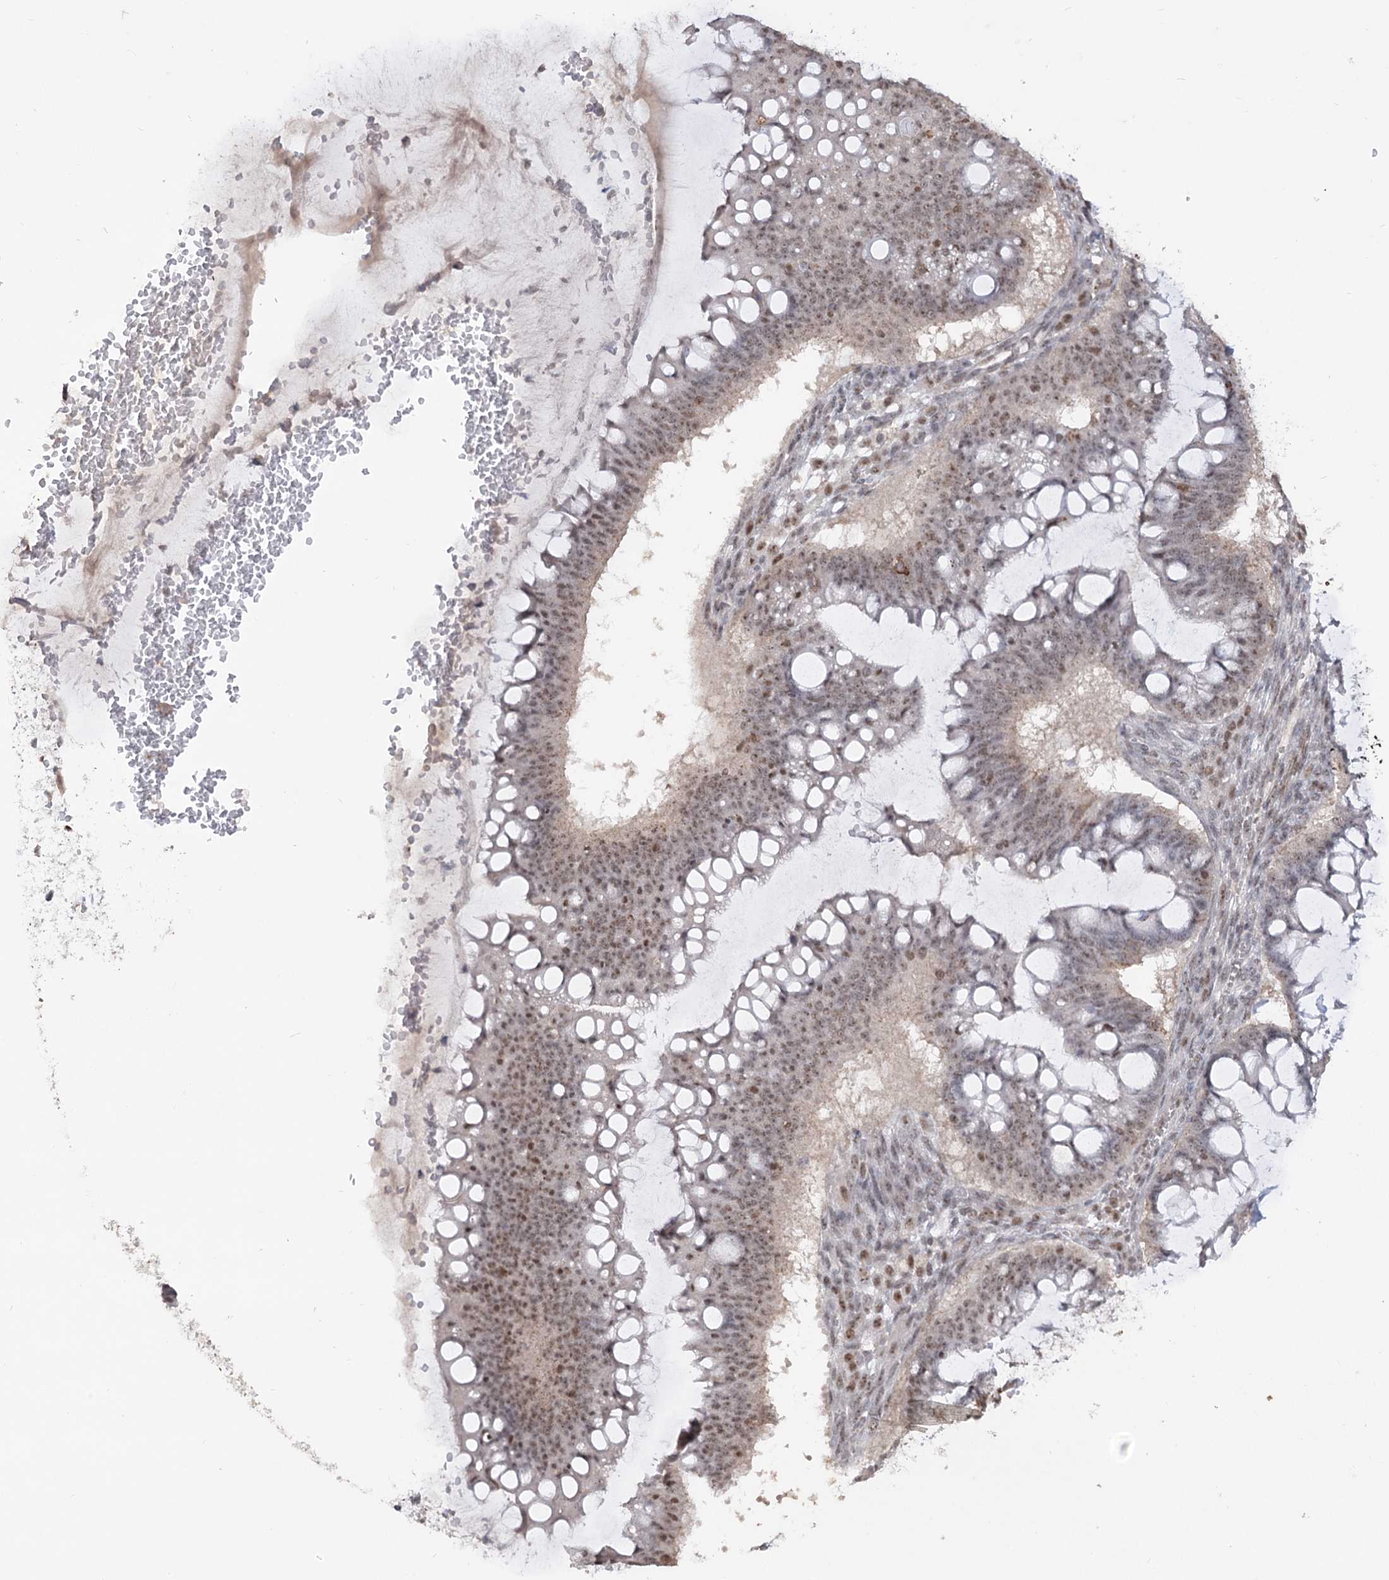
{"staining": {"intensity": "moderate", "quantity": ">75%", "location": "nuclear"}, "tissue": "ovarian cancer", "cell_type": "Tumor cells", "image_type": "cancer", "snomed": [{"axis": "morphology", "description": "Cystadenocarcinoma, mucinous, NOS"}, {"axis": "topography", "description": "Ovary"}], "caption": "Ovarian cancer stained with a brown dye reveals moderate nuclear positive expression in about >75% of tumor cells.", "gene": "ZSCAN23", "patient": {"sex": "female", "age": 73}}